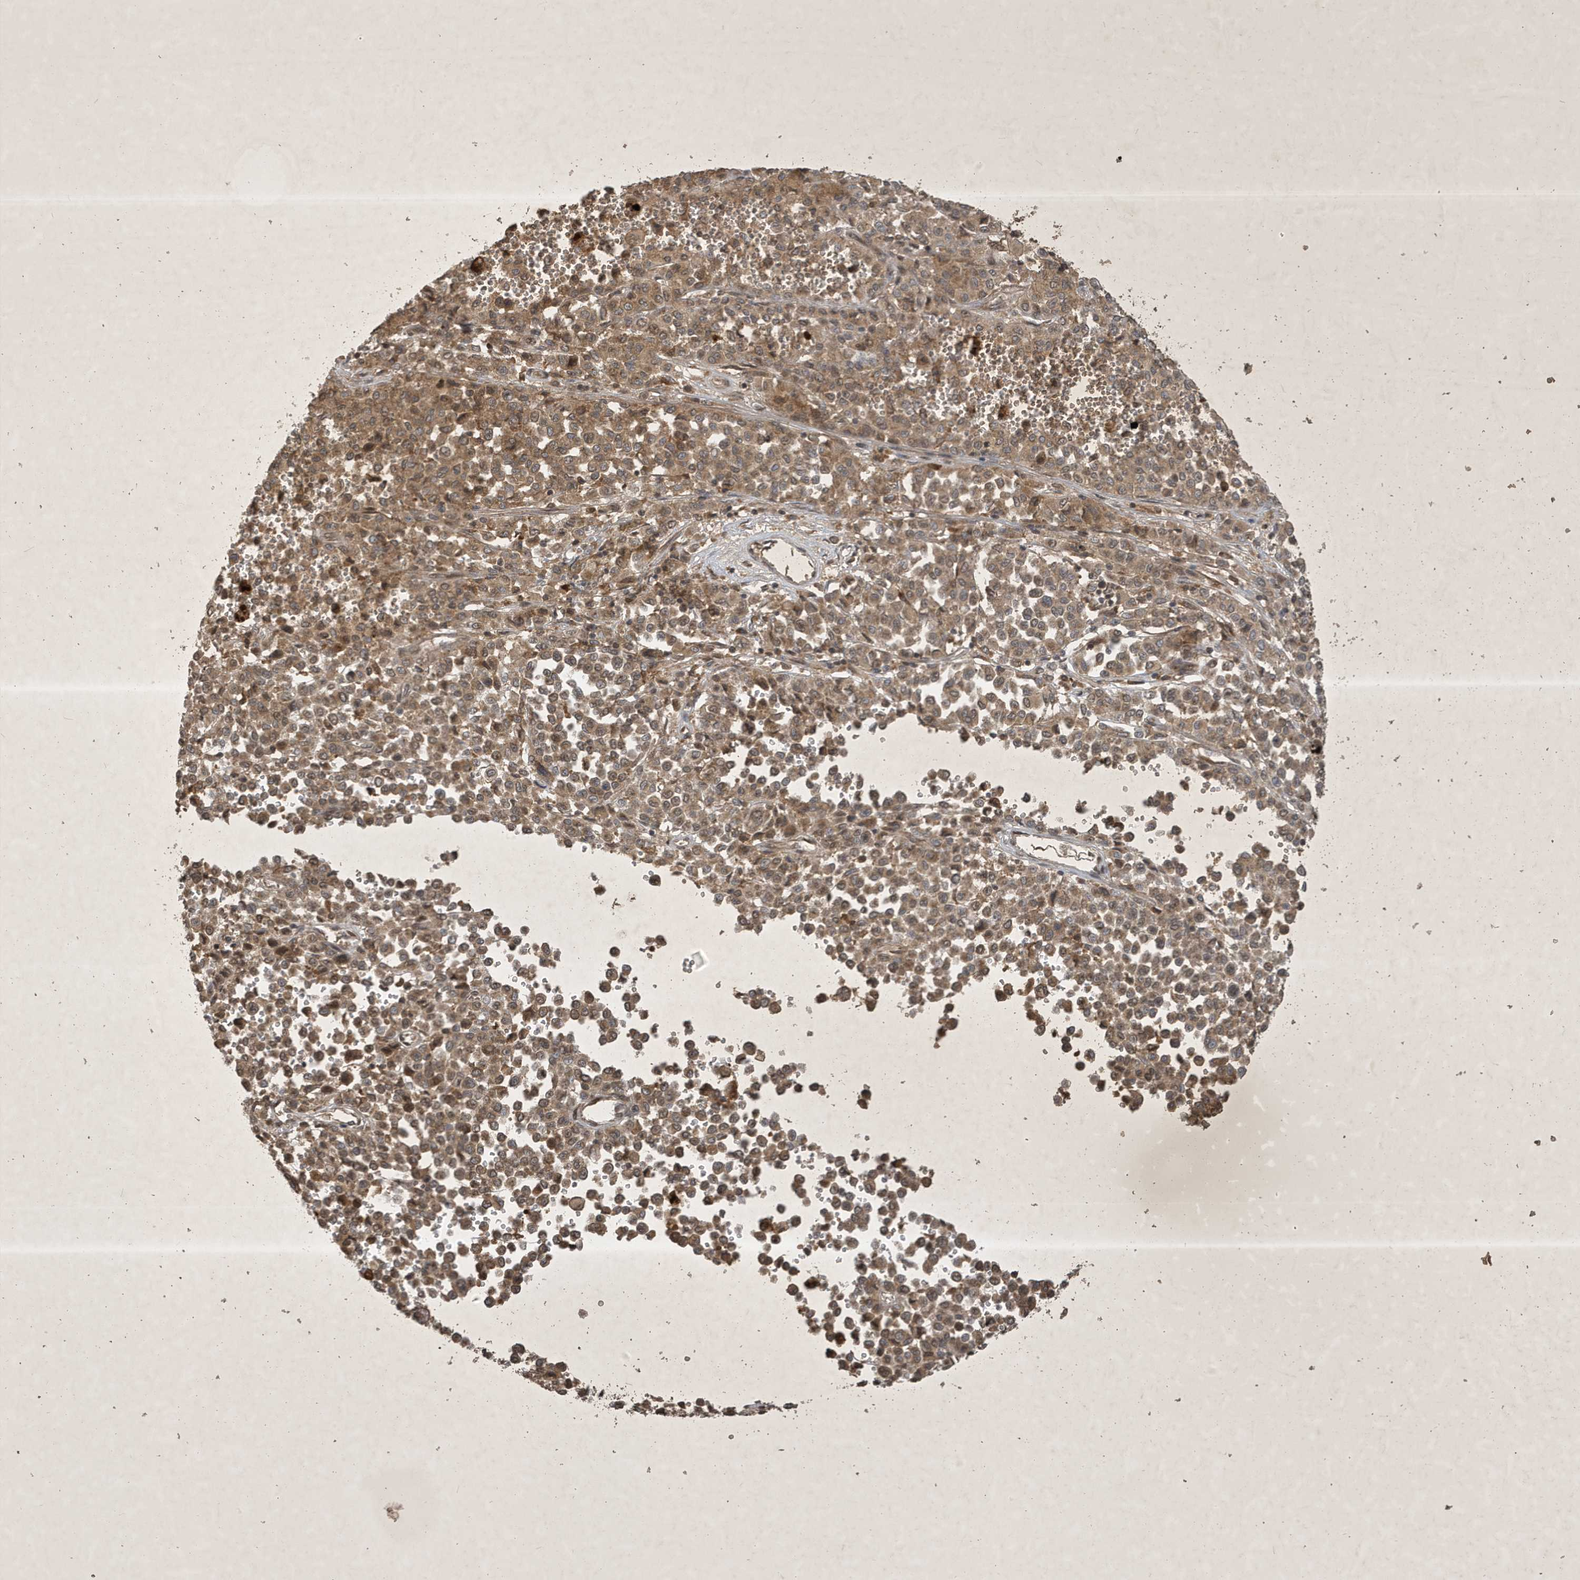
{"staining": {"intensity": "moderate", "quantity": ">75%", "location": "cytoplasmic/membranous"}, "tissue": "melanoma", "cell_type": "Tumor cells", "image_type": "cancer", "snomed": [{"axis": "morphology", "description": "Malignant melanoma, Metastatic site"}, {"axis": "topography", "description": "Pancreas"}], "caption": "Approximately >75% of tumor cells in human melanoma reveal moderate cytoplasmic/membranous protein staining as visualized by brown immunohistochemical staining.", "gene": "STX10", "patient": {"sex": "female", "age": 30}}